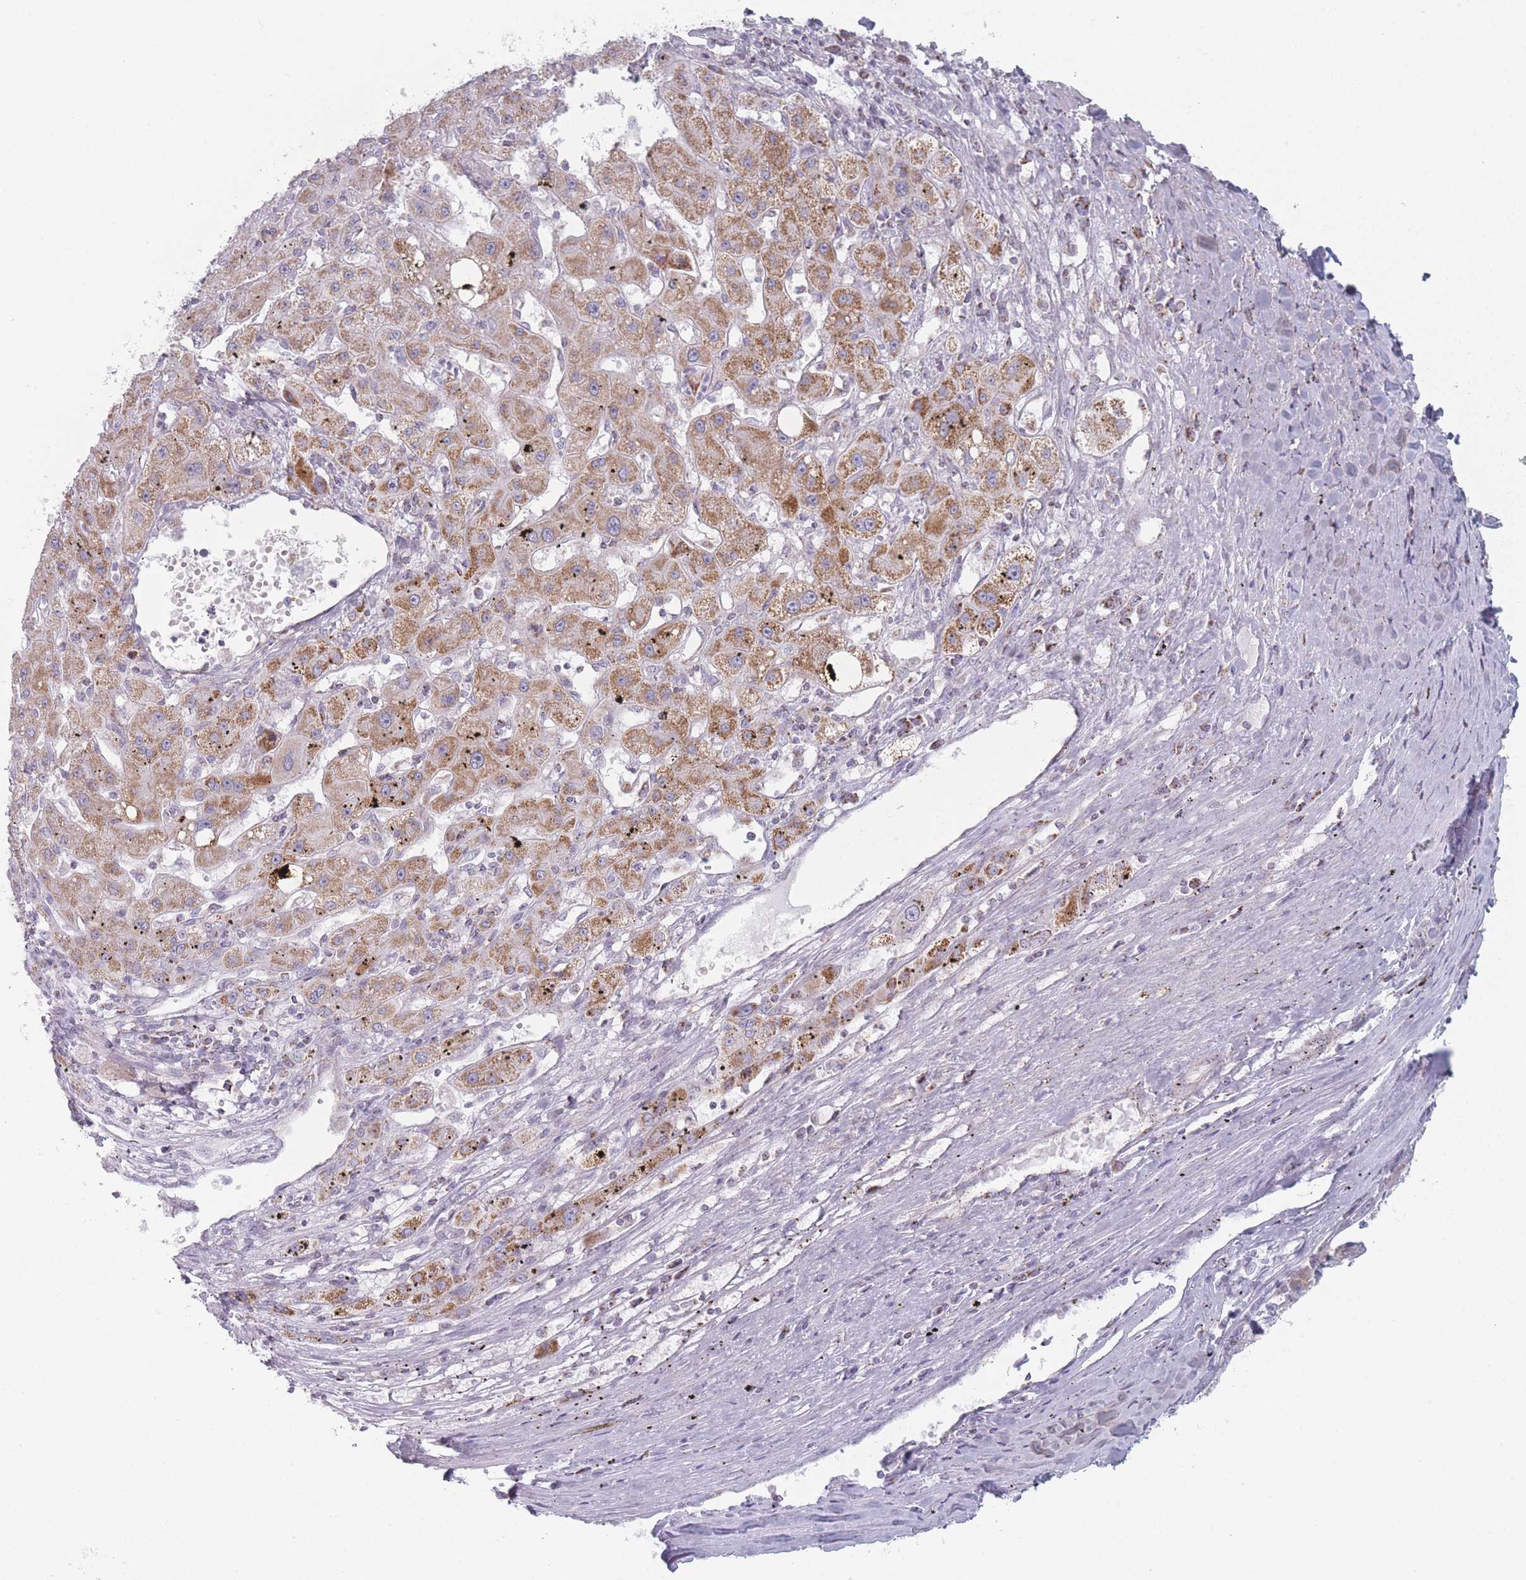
{"staining": {"intensity": "moderate", "quantity": ">75%", "location": "cytoplasmic/membranous"}, "tissue": "liver cancer", "cell_type": "Tumor cells", "image_type": "cancer", "snomed": [{"axis": "morphology", "description": "Carcinoma, Hepatocellular, NOS"}, {"axis": "topography", "description": "Liver"}], "caption": "Moderate cytoplasmic/membranous positivity for a protein is present in approximately >75% of tumor cells of liver cancer using immunohistochemistry.", "gene": "DCHS1", "patient": {"sex": "male", "age": 72}}